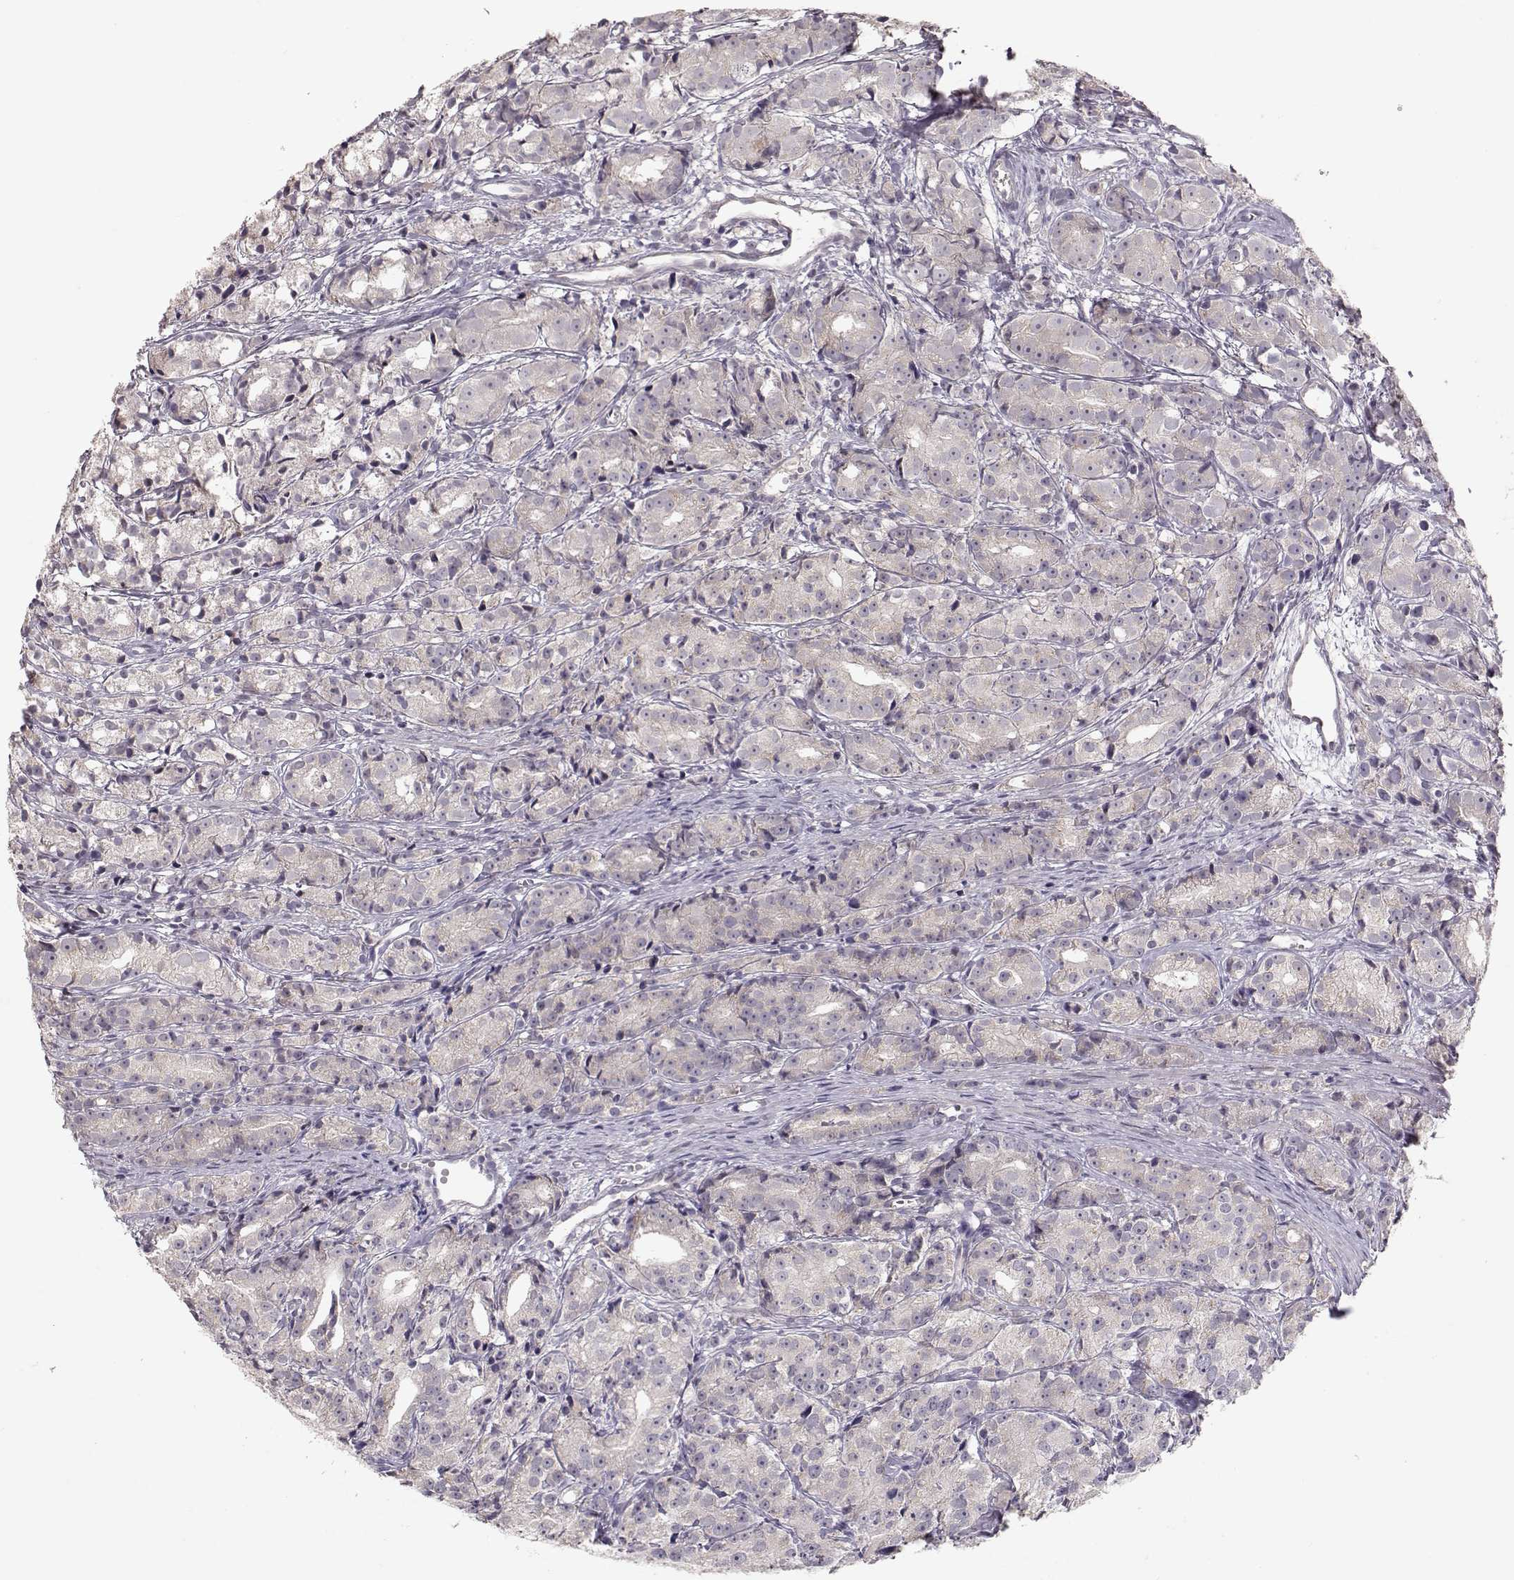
{"staining": {"intensity": "negative", "quantity": "none", "location": "none"}, "tissue": "prostate cancer", "cell_type": "Tumor cells", "image_type": "cancer", "snomed": [{"axis": "morphology", "description": "Adenocarcinoma, Medium grade"}, {"axis": "topography", "description": "Prostate"}], "caption": "An IHC histopathology image of prostate adenocarcinoma (medium-grade) is shown. There is no staining in tumor cells of prostate adenocarcinoma (medium-grade).", "gene": "PNMT", "patient": {"sex": "male", "age": 74}}